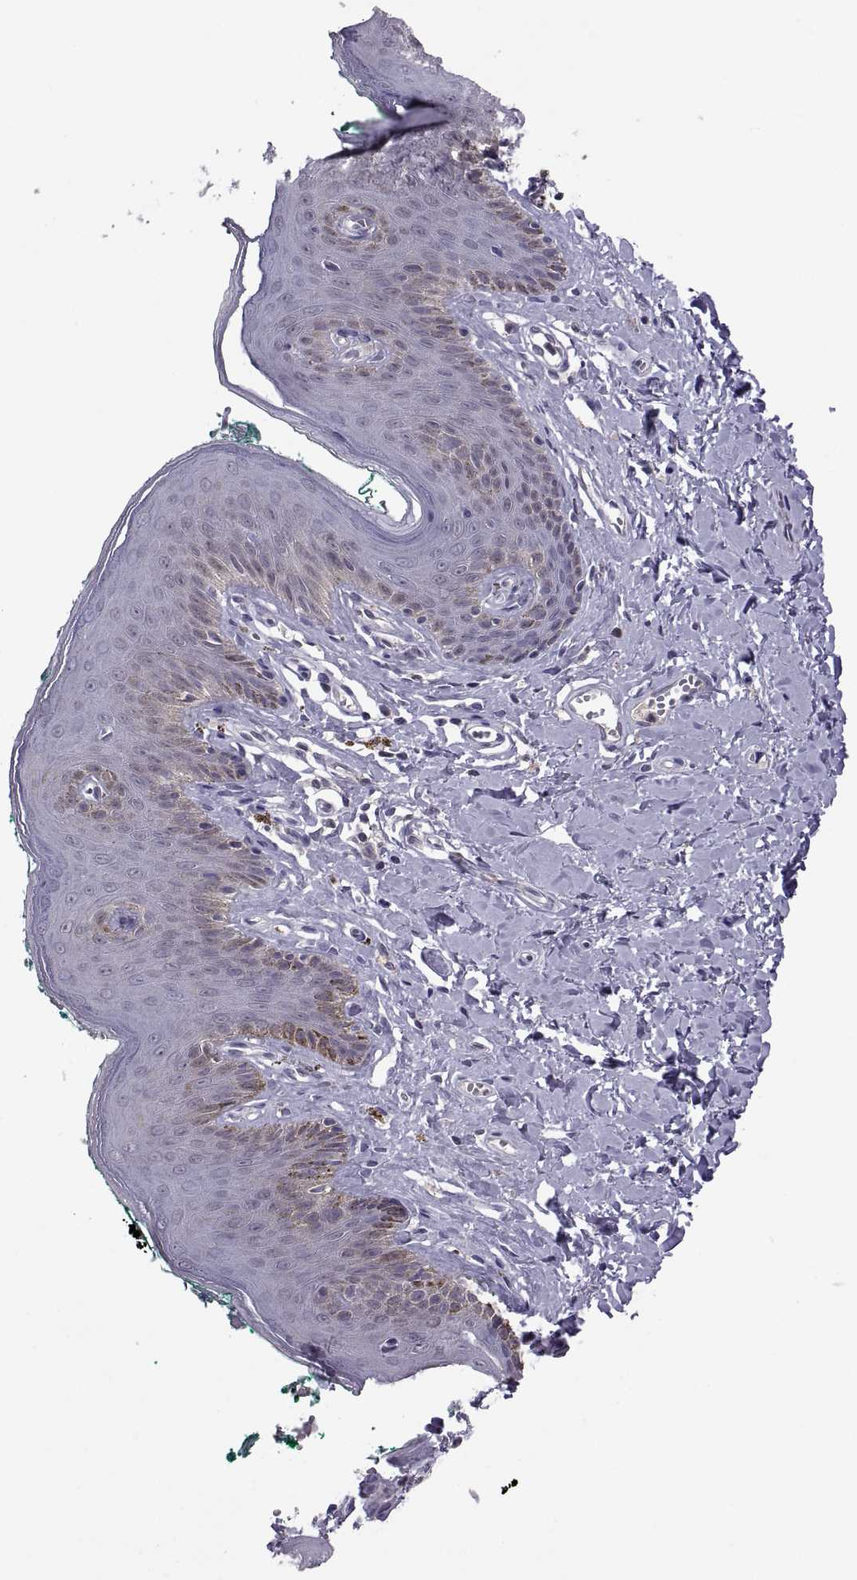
{"staining": {"intensity": "negative", "quantity": "none", "location": "none"}, "tissue": "skin", "cell_type": "Epidermal cells", "image_type": "normal", "snomed": [{"axis": "morphology", "description": "Normal tissue, NOS"}, {"axis": "topography", "description": "Vulva"}], "caption": "This is an immunohistochemistry (IHC) image of normal human skin. There is no staining in epidermal cells.", "gene": "FGF9", "patient": {"sex": "female", "age": 66}}